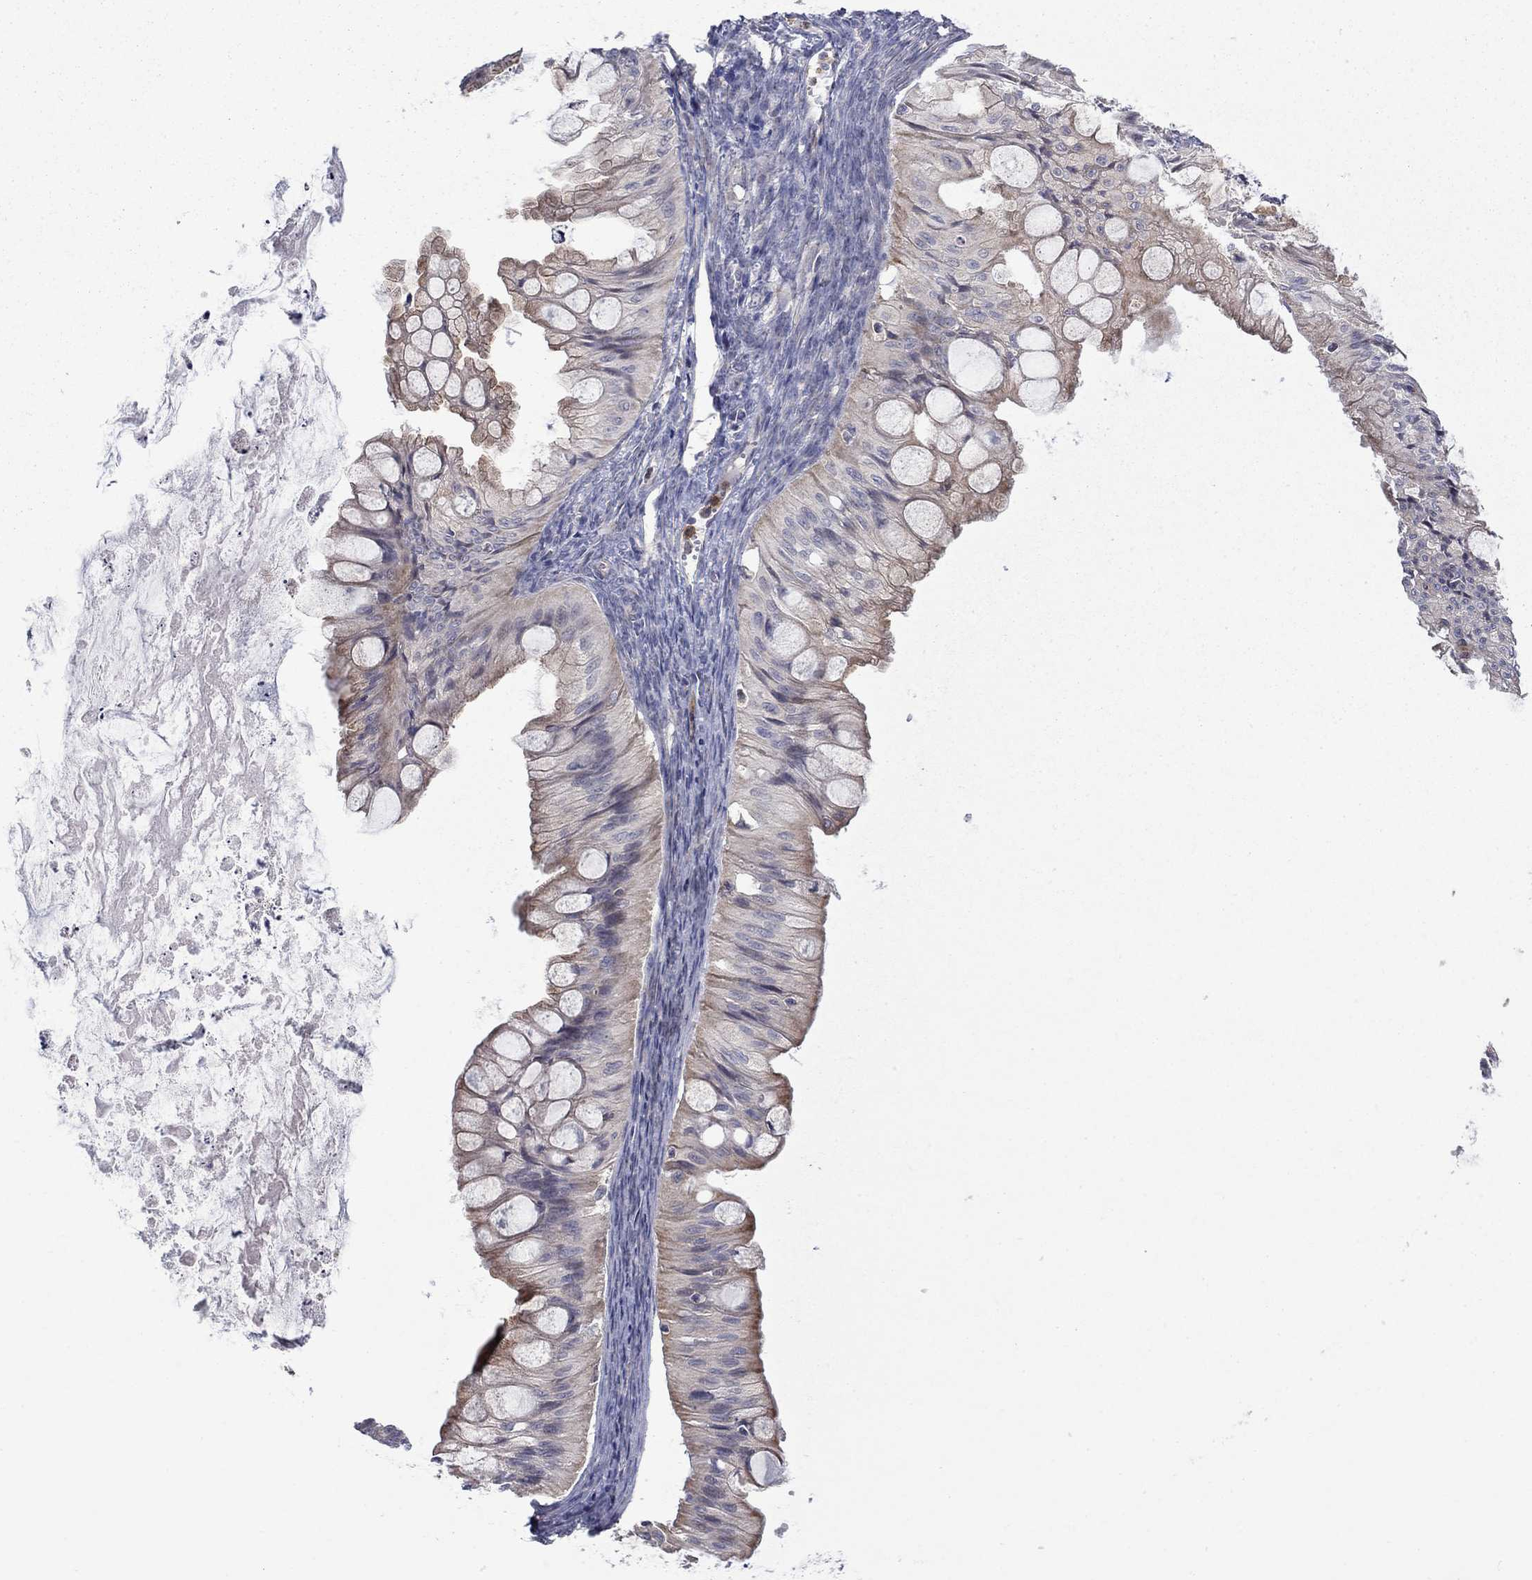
{"staining": {"intensity": "weak", "quantity": "25%-75%", "location": "cytoplasmic/membranous"}, "tissue": "ovarian cancer", "cell_type": "Tumor cells", "image_type": "cancer", "snomed": [{"axis": "morphology", "description": "Cystadenocarcinoma, mucinous, NOS"}, {"axis": "topography", "description": "Ovary"}], "caption": "IHC (DAB) staining of human ovarian cancer demonstrates weak cytoplasmic/membranous protein staining in approximately 25%-75% of tumor cells.", "gene": "DOP1B", "patient": {"sex": "female", "age": 57}}